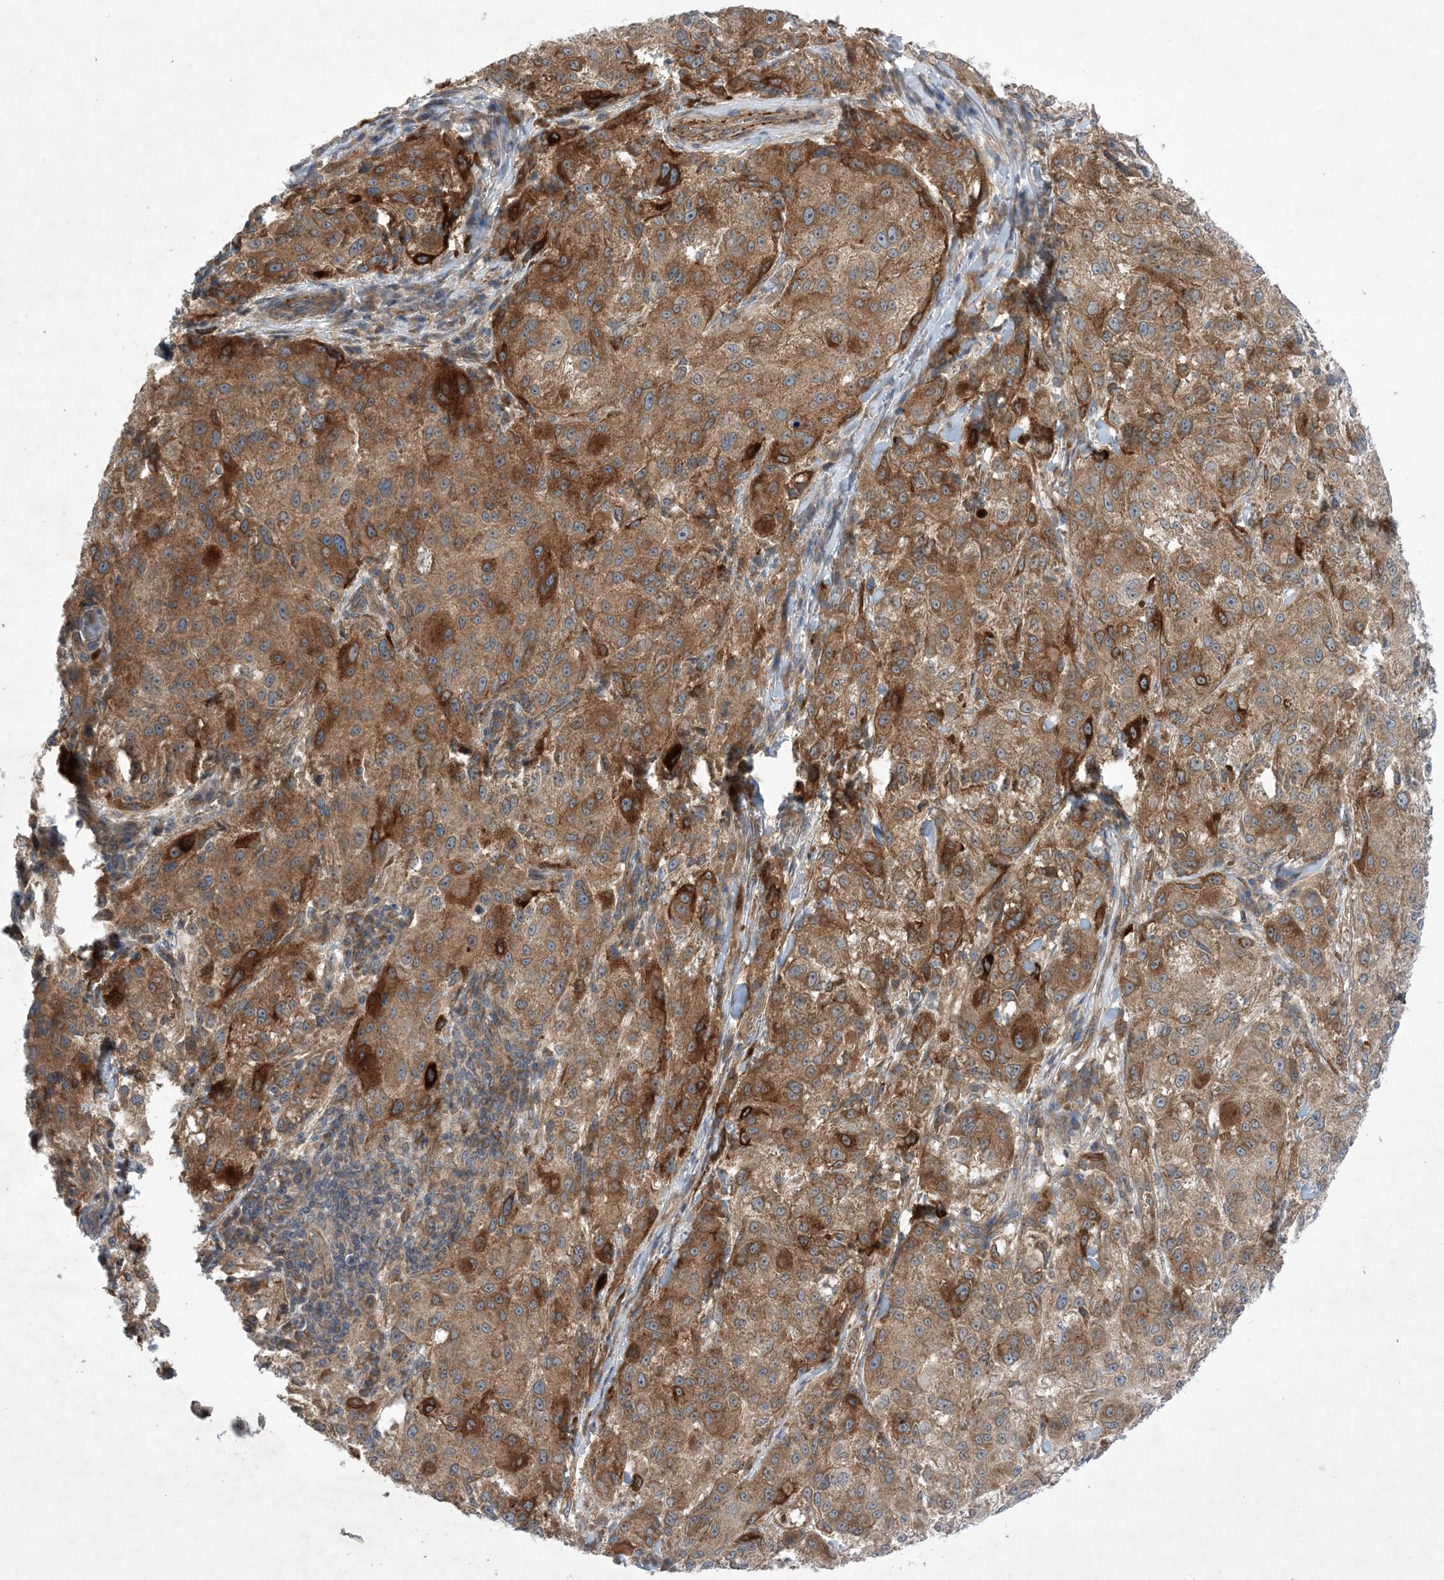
{"staining": {"intensity": "moderate", "quantity": ">75%", "location": "cytoplasmic/membranous"}, "tissue": "melanoma", "cell_type": "Tumor cells", "image_type": "cancer", "snomed": [{"axis": "morphology", "description": "Necrosis, NOS"}, {"axis": "morphology", "description": "Malignant melanoma, NOS"}, {"axis": "topography", "description": "Skin"}], "caption": "Malignant melanoma stained for a protein exhibits moderate cytoplasmic/membranous positivity in tumor cells.", "gene": "EHBP1", "patient": {"sex": "female", "age": 87}}